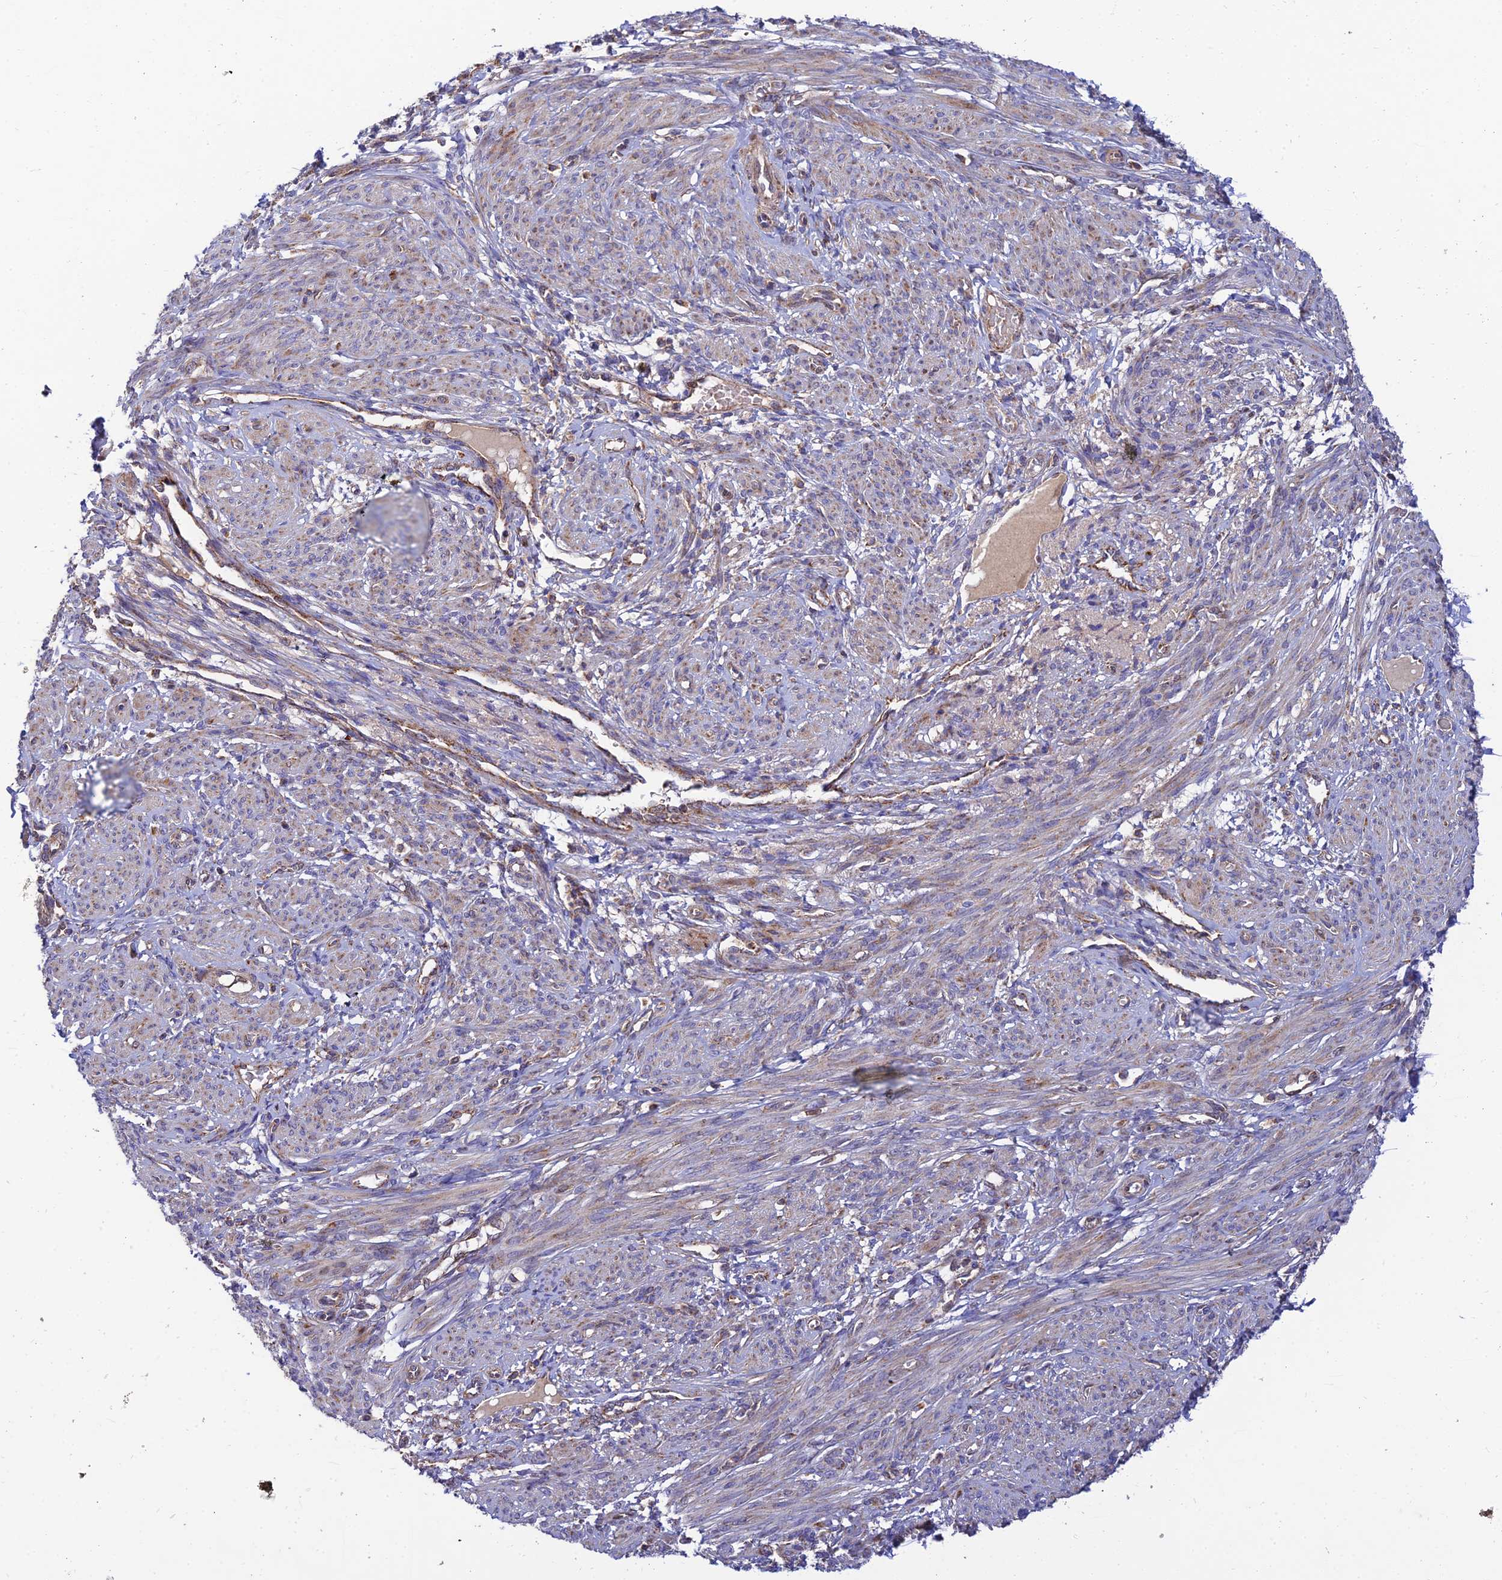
{"staining": {"intensity": "weak", "quantity": "<25%", "location": "cytoplasmic/membranous"}, "tissue": "smooth muscle", "cell_type": "Smooth muscle cells", "image_type": "normal", "snomed": [{"axis": "morphology", "description": "Normal tissue, NOS"}, {"axis": "topography", "description": "Smooth muscle"}], "caption": "Micrograph shows no significant protein staining in smooth muscle cells of benign smooth muscle.", "gene": "PODNL1", "patient": {"sex": "female", "age": 39}}